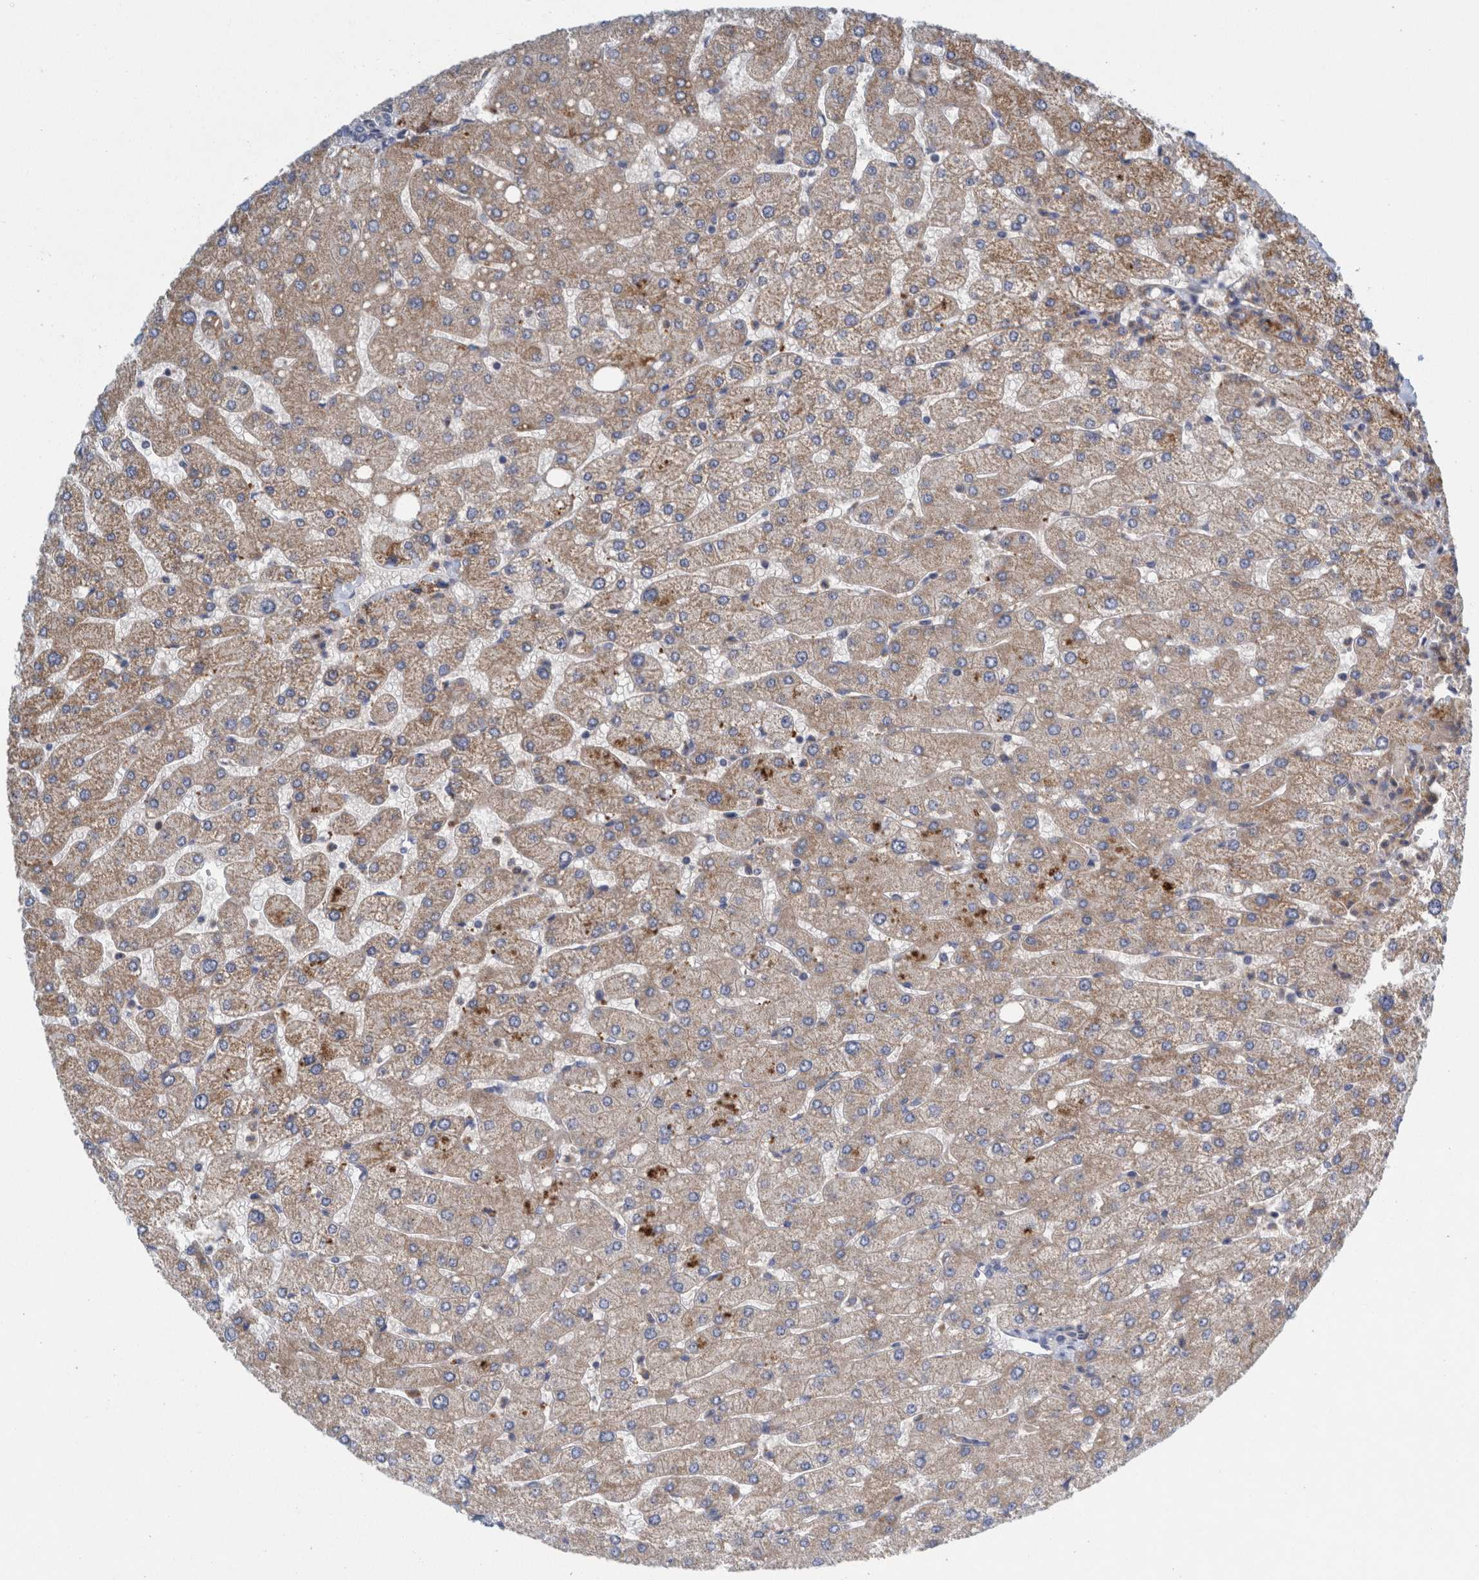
{"staining": {"intensity": "negative", "quantity": "none", "location": "none"}, "tissue": "liver", "cell_type": "Cholangiocytes", "image_type": "normal", "snomed": [{"axis": "morphology", "description": "Normal tissue, NOS"}, {"axis": "topography", "description": "Liver"}], "caption": "Immunohistochemistry of normal human liver demonstrates no positivity in cholangiocytes.", "gene": "ZNF324B", "patient": {"sex": "male", "age": 55}}